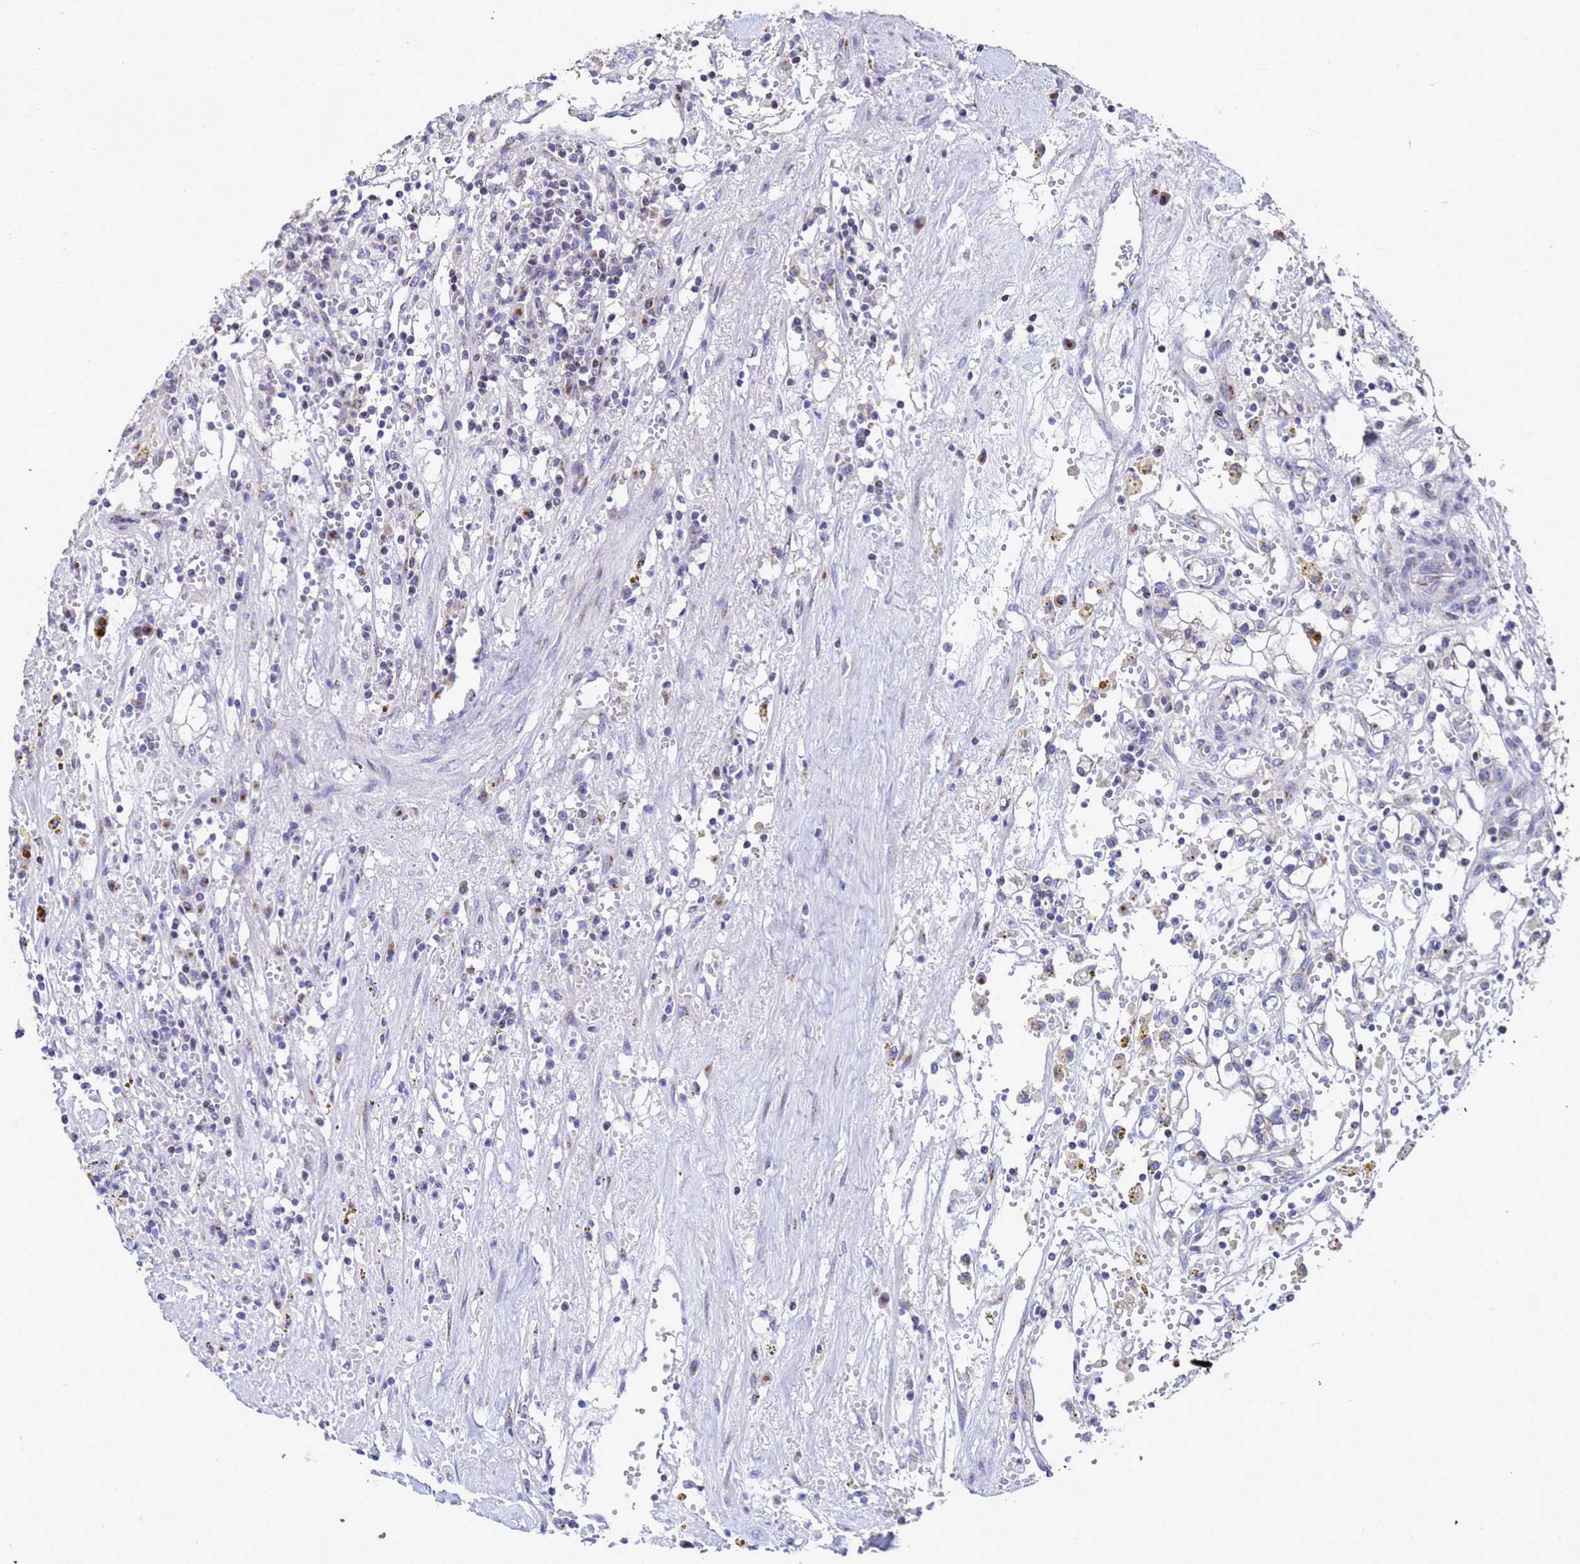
{"staining": {"intensity": "negative", "quantity": "none", "location": "none"}, "tissue": "renal cancer", "cell_type": "Tumor cells", "image_type": "cancer", "snomed": [{"axis": "morphology", "description": "Adenocarcinoma, NOS"}, {"axis": "topography", "description": "Kidney"}], "caption": "Immunohistochemistry micrograph of neoplastic tissue: adenocarcinoma (renal) stained with DAB (3,3'-diaminobenzidine) exhibits no significant protein staining in tumor cells. (DAB (3,3'-diaminobenzidine) immunohistochemistry with hematoxylin counter stain).", "gene": "NSUN6", "patient": {"sex": "male", "age": 56}}